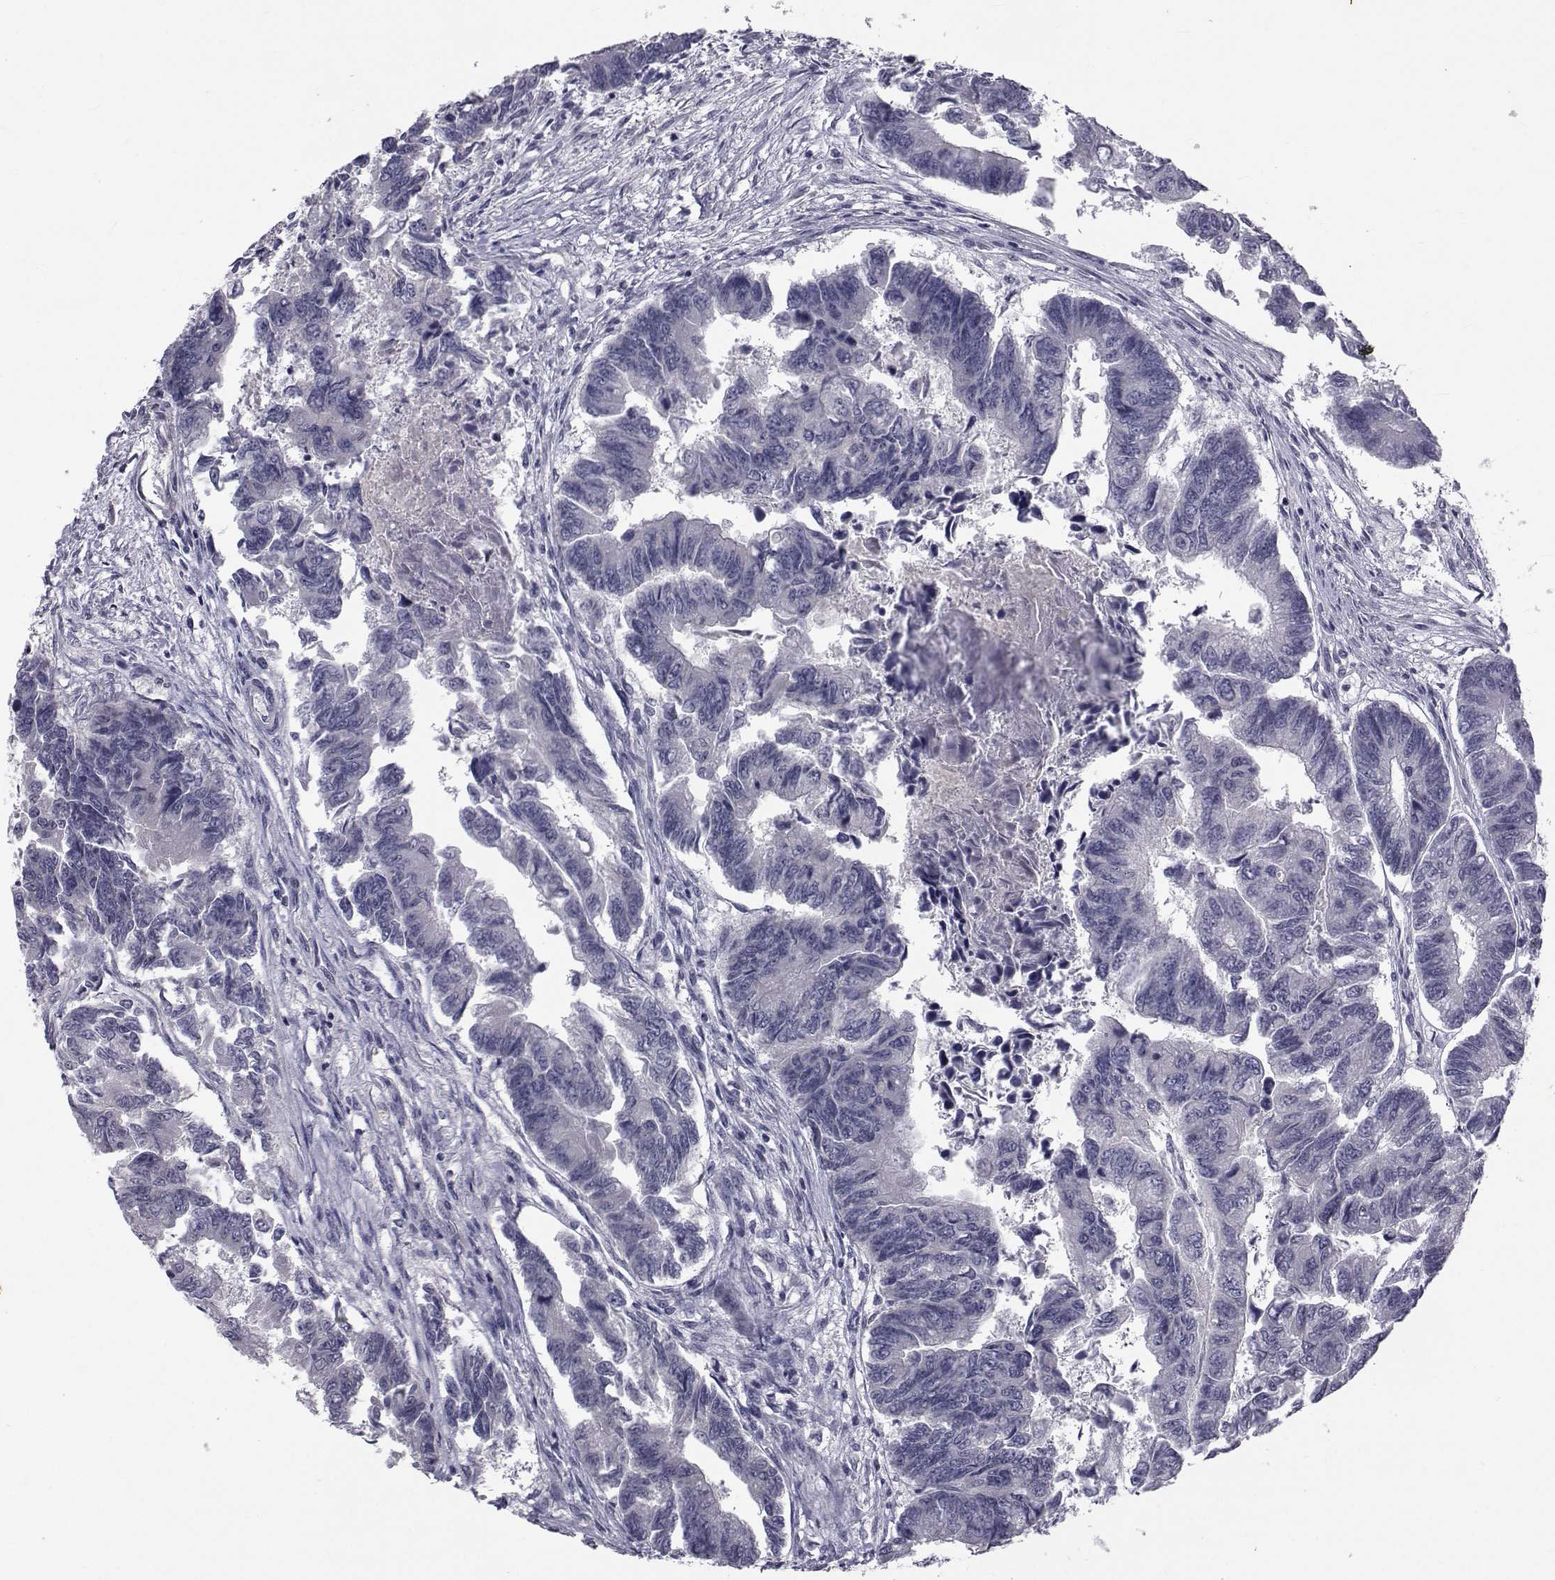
{"staining": {"intensity": "negative", "quantity": "none", "location": "none"}, "tissue": "colorectal cancer", "cell_type": "Tumor cells", "image_type": "cancer", "snomed": [{"axis": "morphology", "description": "Adenocarcinoma, NOS"}, {"axis": "topography", "description": "Colon"}], "caption": "Tumor cells show no significant staining in colorectal adenocarcinoma. Brightfield microscopy of immunohistochemistry stained with DAB (brown) and hematoxylin (blue), captured at high magnification.", "gene": "FDXR", "patient": {"sex": "female", "age": 65}}